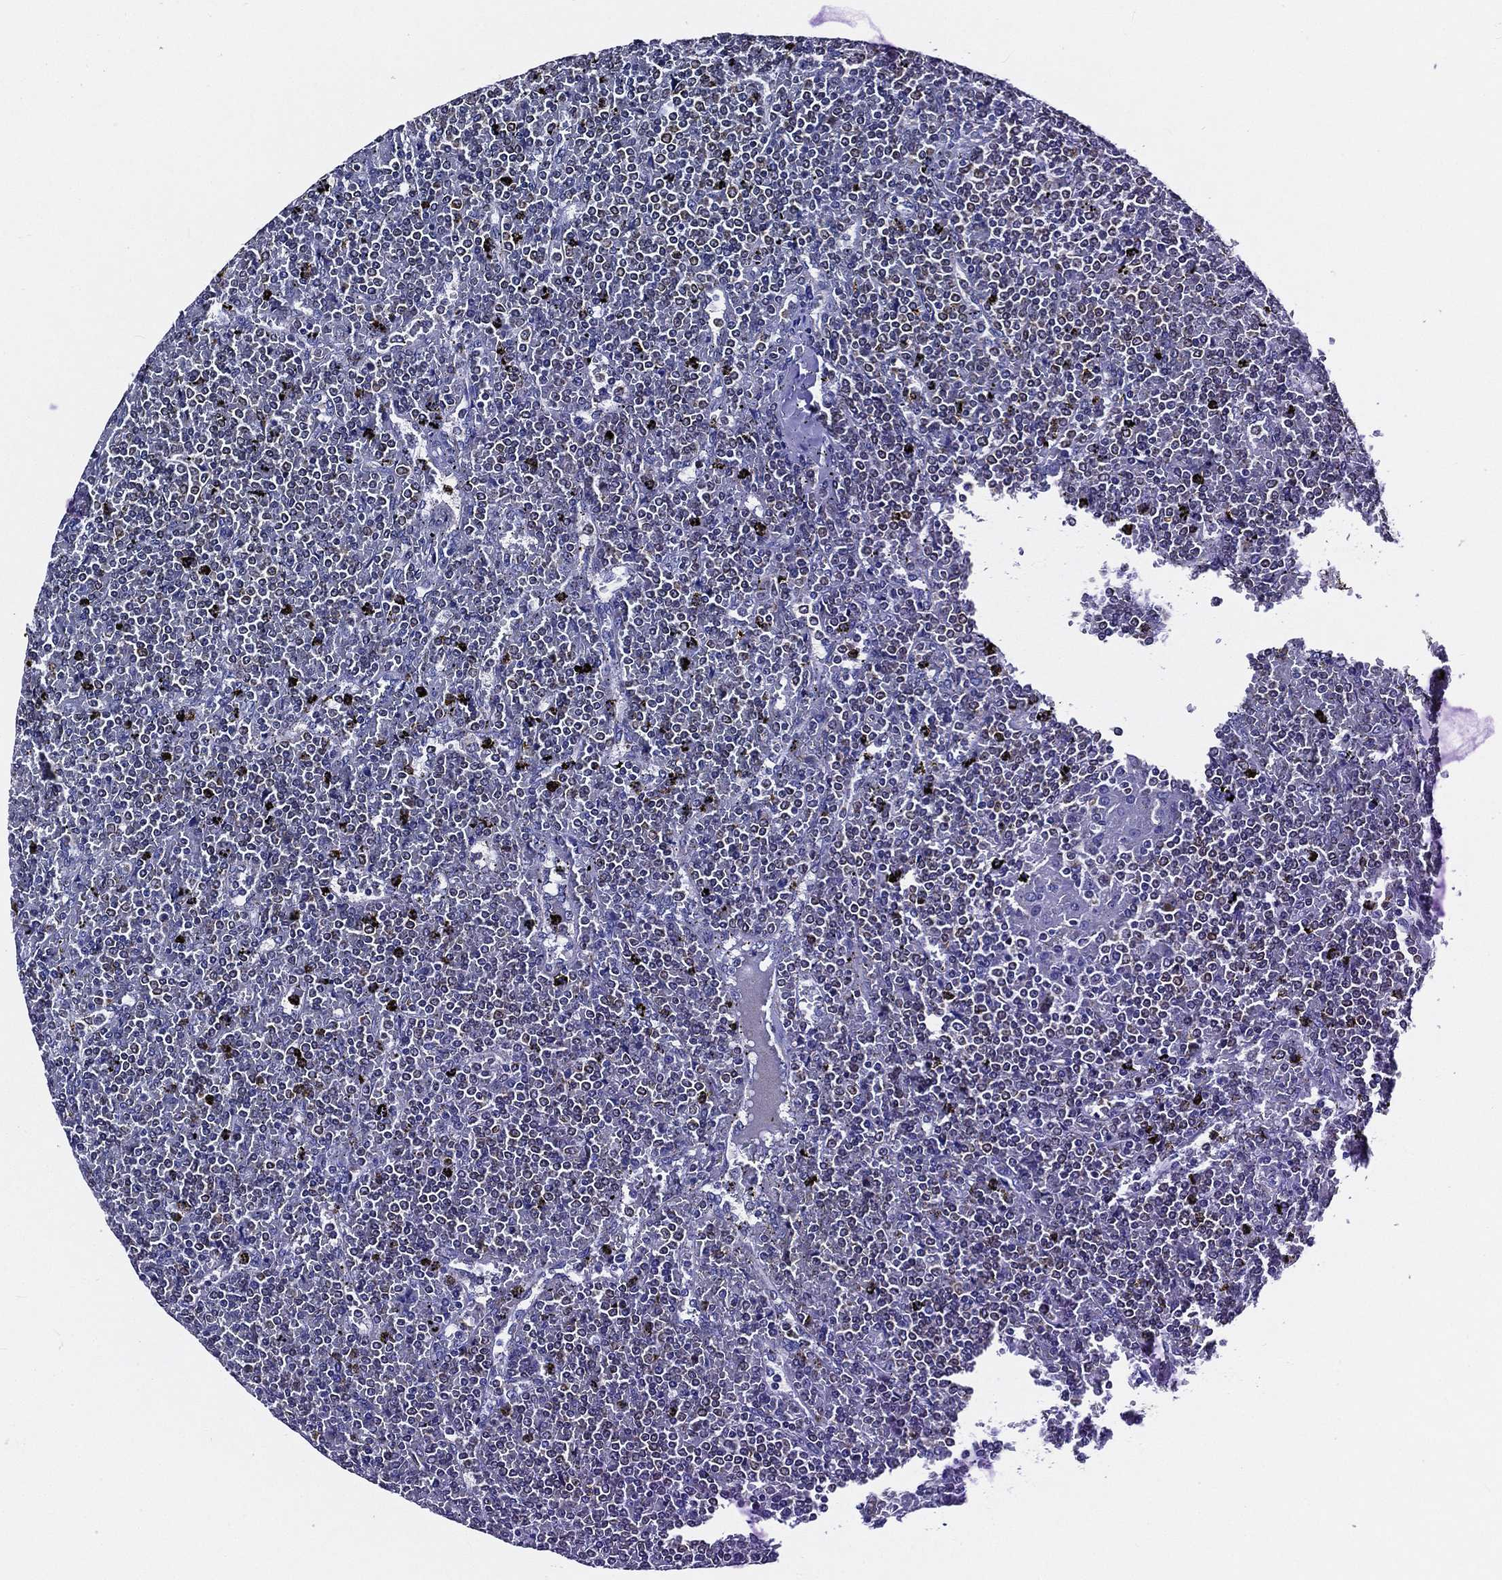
{"staining": {"intensity": "negative", "quantity": "none", "location": "none"}, "tissue": "lymphoma", "cell_type": "Tumor cells", "image_type": "cancer", "snomed": [{"axis": "morphology", "description": "Malignant lymphoma, non-Hodgkin's type, Low grade"}, {"axis": "topography", "description": "Spleen"}], "caption": "Human lymphoma stained for a protein using immunohistochemistry shows no staining in tumor cells.", "gene": "TICAM1", "patient": {"sex": "female", "age": 19}}